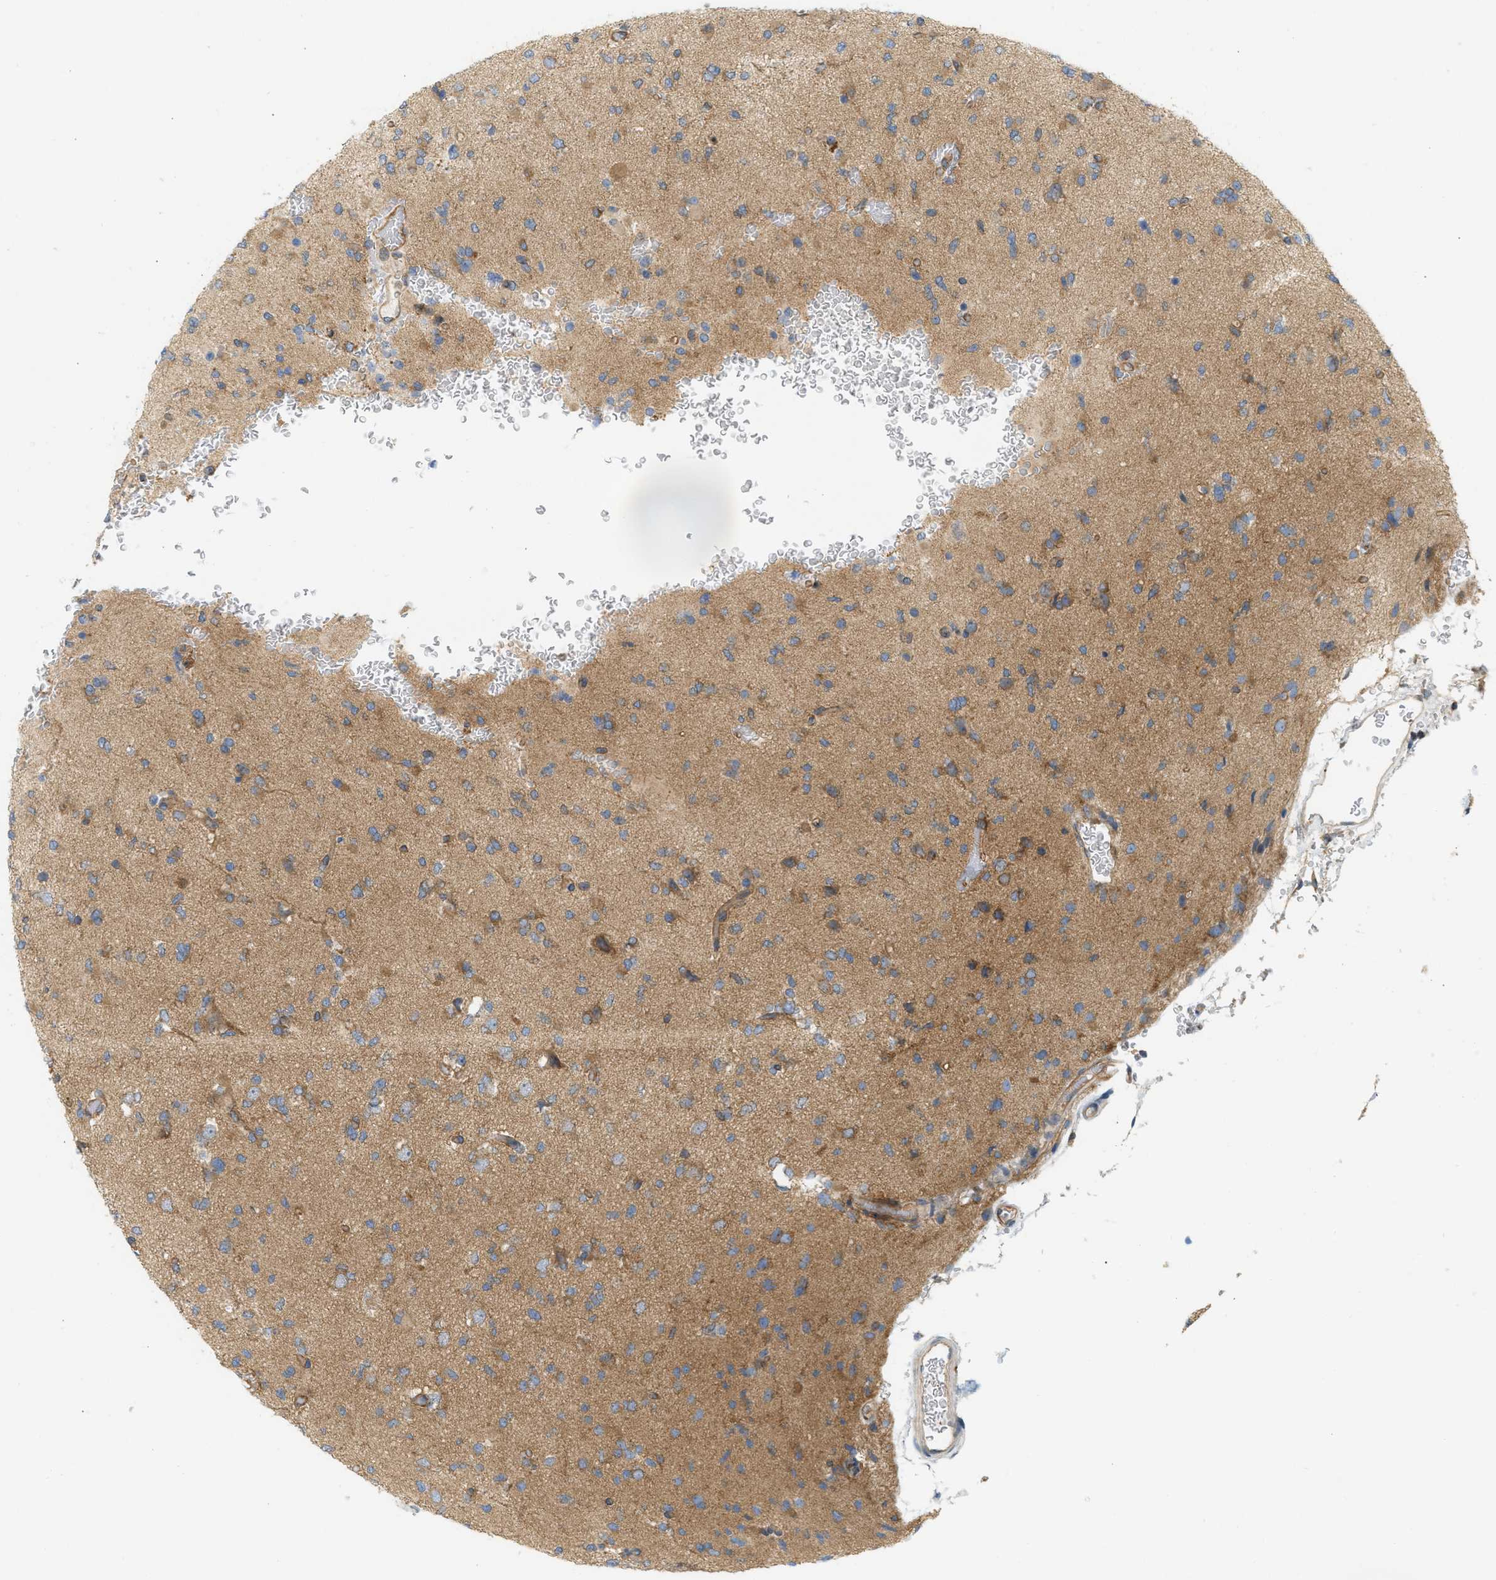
{"staining": {"intensity": "moderate", "quantity": ">75%", "location": "cytoplasmic/membranous"}, "tissue": "glioma", "cell_type": "Tumor cells", "image_type": "cancer", "snomed": [{"axis": "morphology", "description": "Glioma, malignant, Low grade"}, {"axis": "topography", "description": "Brain"}], "caption": "This micrograph displays immunohistochemistry staining of human low-grade glioma (malignant), with medium moderate cytoplasmic/membranous expression in about >75% of tumor cells.", "gene": "STRN", "patient": {"sex": "female", "age": 22}}